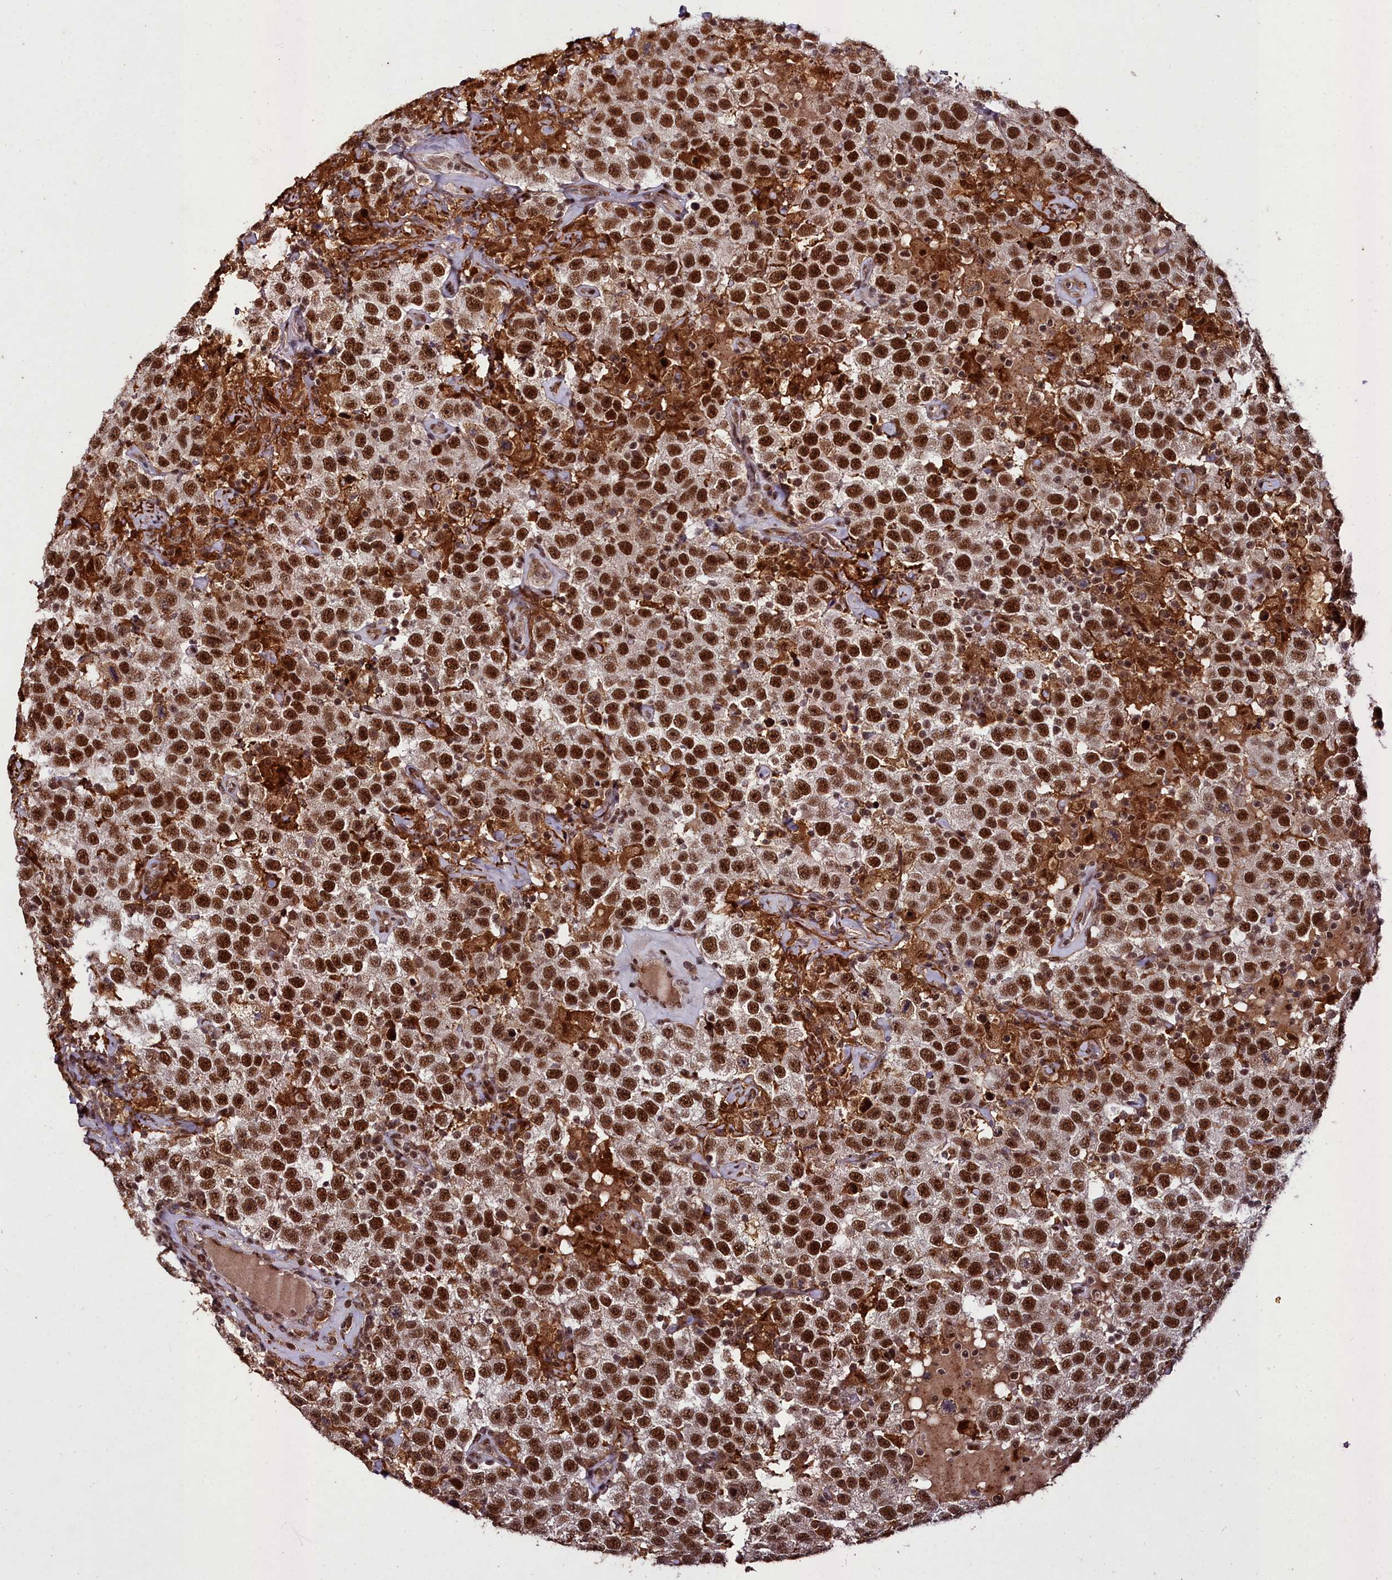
{"staining": {"intensity": "strong", "quantity": ">75%", "location": "nuclear"}, "tissue": "testis cancer", "cell_type": "Tumor cells", "image_type": "cancer", "snomed": [{"axis": "morphology", "description": "Seminoma, NOS"}, {"axis": "topography", "description": "Testis"}], "caption": "Immunohistochemistry (IHC) of testis cancer (seminoma) shows high levels of strong nuclear staining in approximately >75% of tumor cells. (Stains: DAB (3,3'-diaminobenzidine) in brown, nuclei in blue, Microscopy: brightfield microscopy at high magnification).", "gene": "CXXC1", "patient": {"sex": "male", "age": 41}}